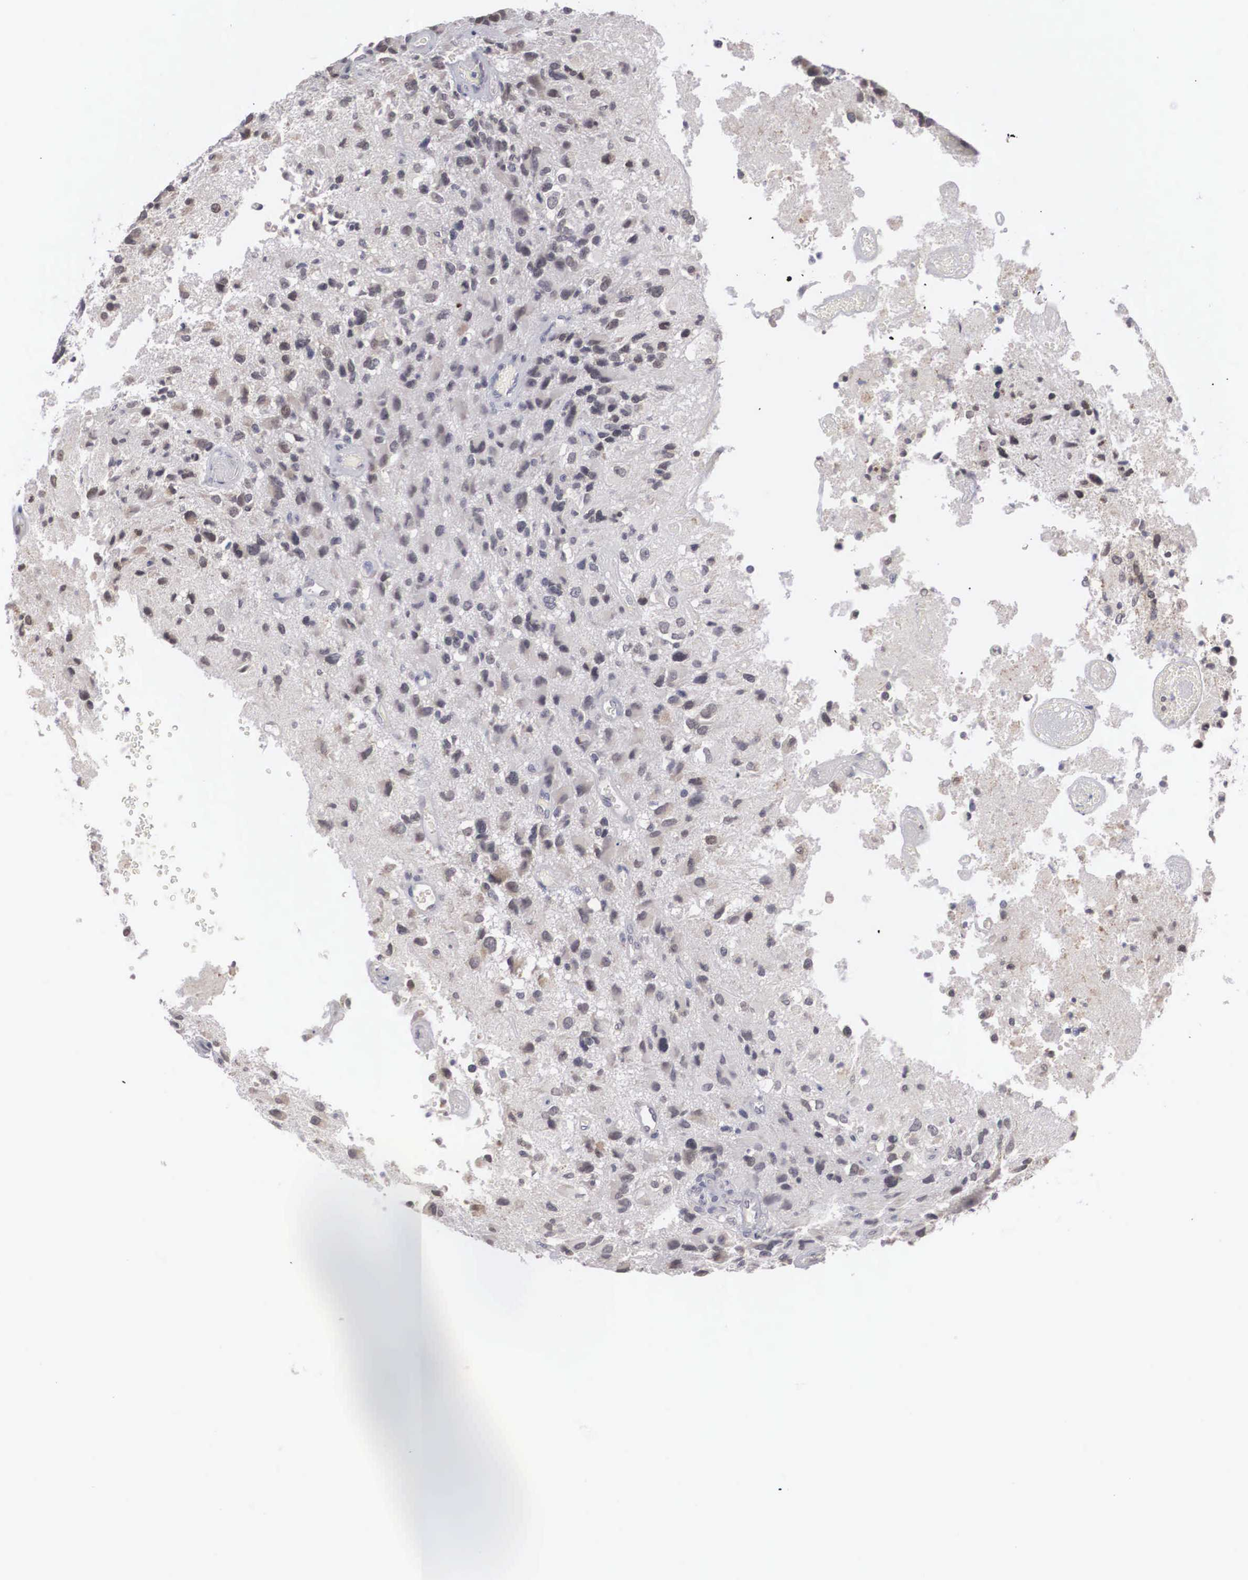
{"staining": {"intensity": "negative", "quantity": "none", "location": "none"}, "tissue": "glioma", "cell_type": "Tumor cells", "image_type": "cancer", "snomed": [{"axis": "morphology", "description": "Glioma, malignant, High grade"}, {"axis": "topography", "description": "Brain"}], "caption": "Immunohistochemistry (IHC) photomicrograph of neoplastic tissue: human high-grade glioma (malignant) stained with DAB (3,3'-diaminobenzidine) displays no significant protein positivity in tumor cells. (DAB (3,3'-diaminobenzidine) immunohistochemistry, high magnification).", "gene": "WDR89", "patient": {"sex": "male", "age": 69}}